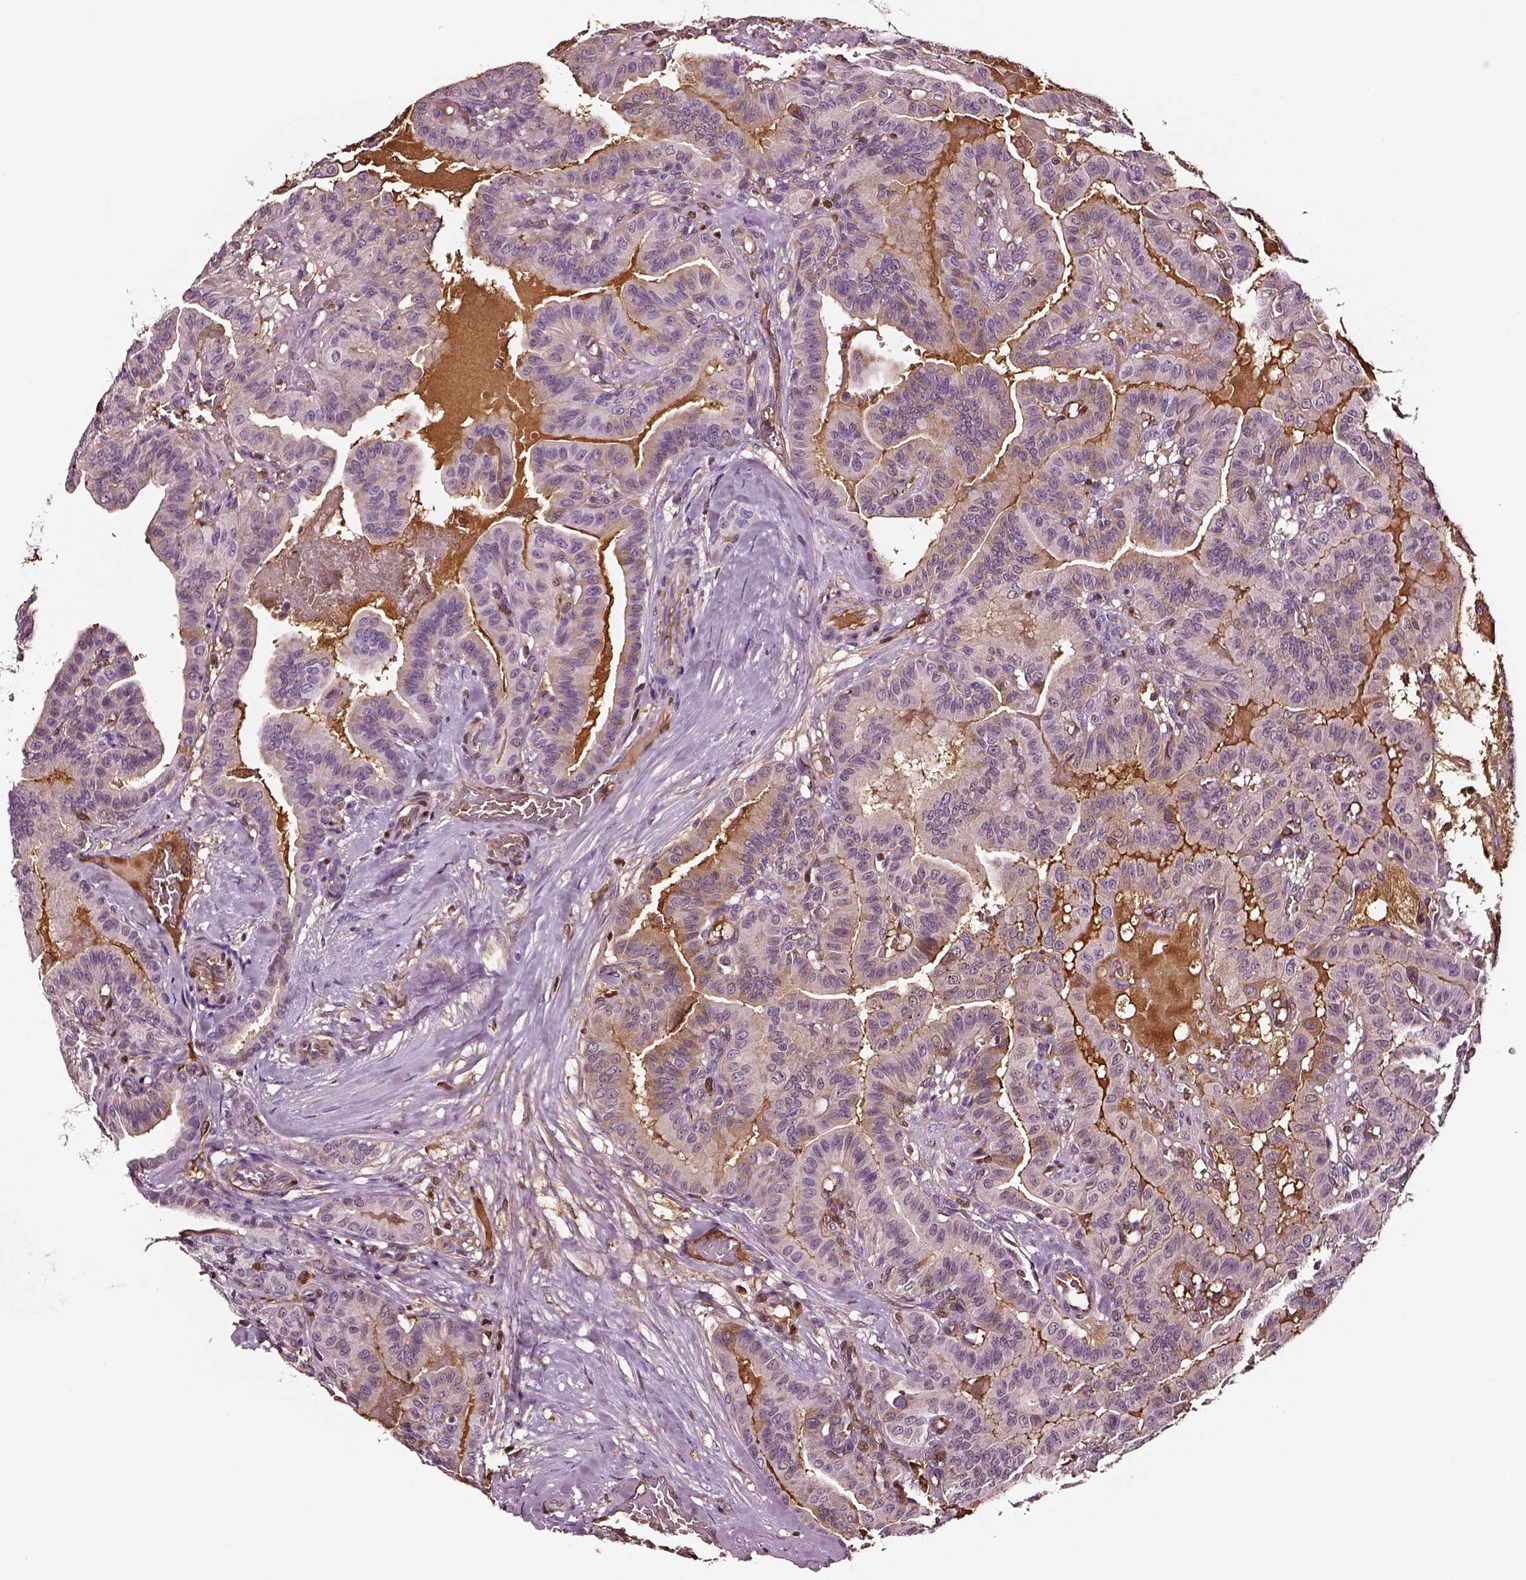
{"staining": {"intensity": "negative", "quantity": "none", "location": "none"}, "tissue": "thyroid cancer", "cell_type": "Tumor cells", "image_type": "cancer", "snomed": [{"axis": "morphology", "description": "Papillary adenocarcinoma, NOS"}, {"axis": "topography", "description": "Thyroid gland"}], "caption": "Human thyroid cancer stained for a protein using immunohistochemistry (IHC) reveals no expression in tumor cells.", "gene": "TF", "patient": {"sex": "male", "age": 87}}